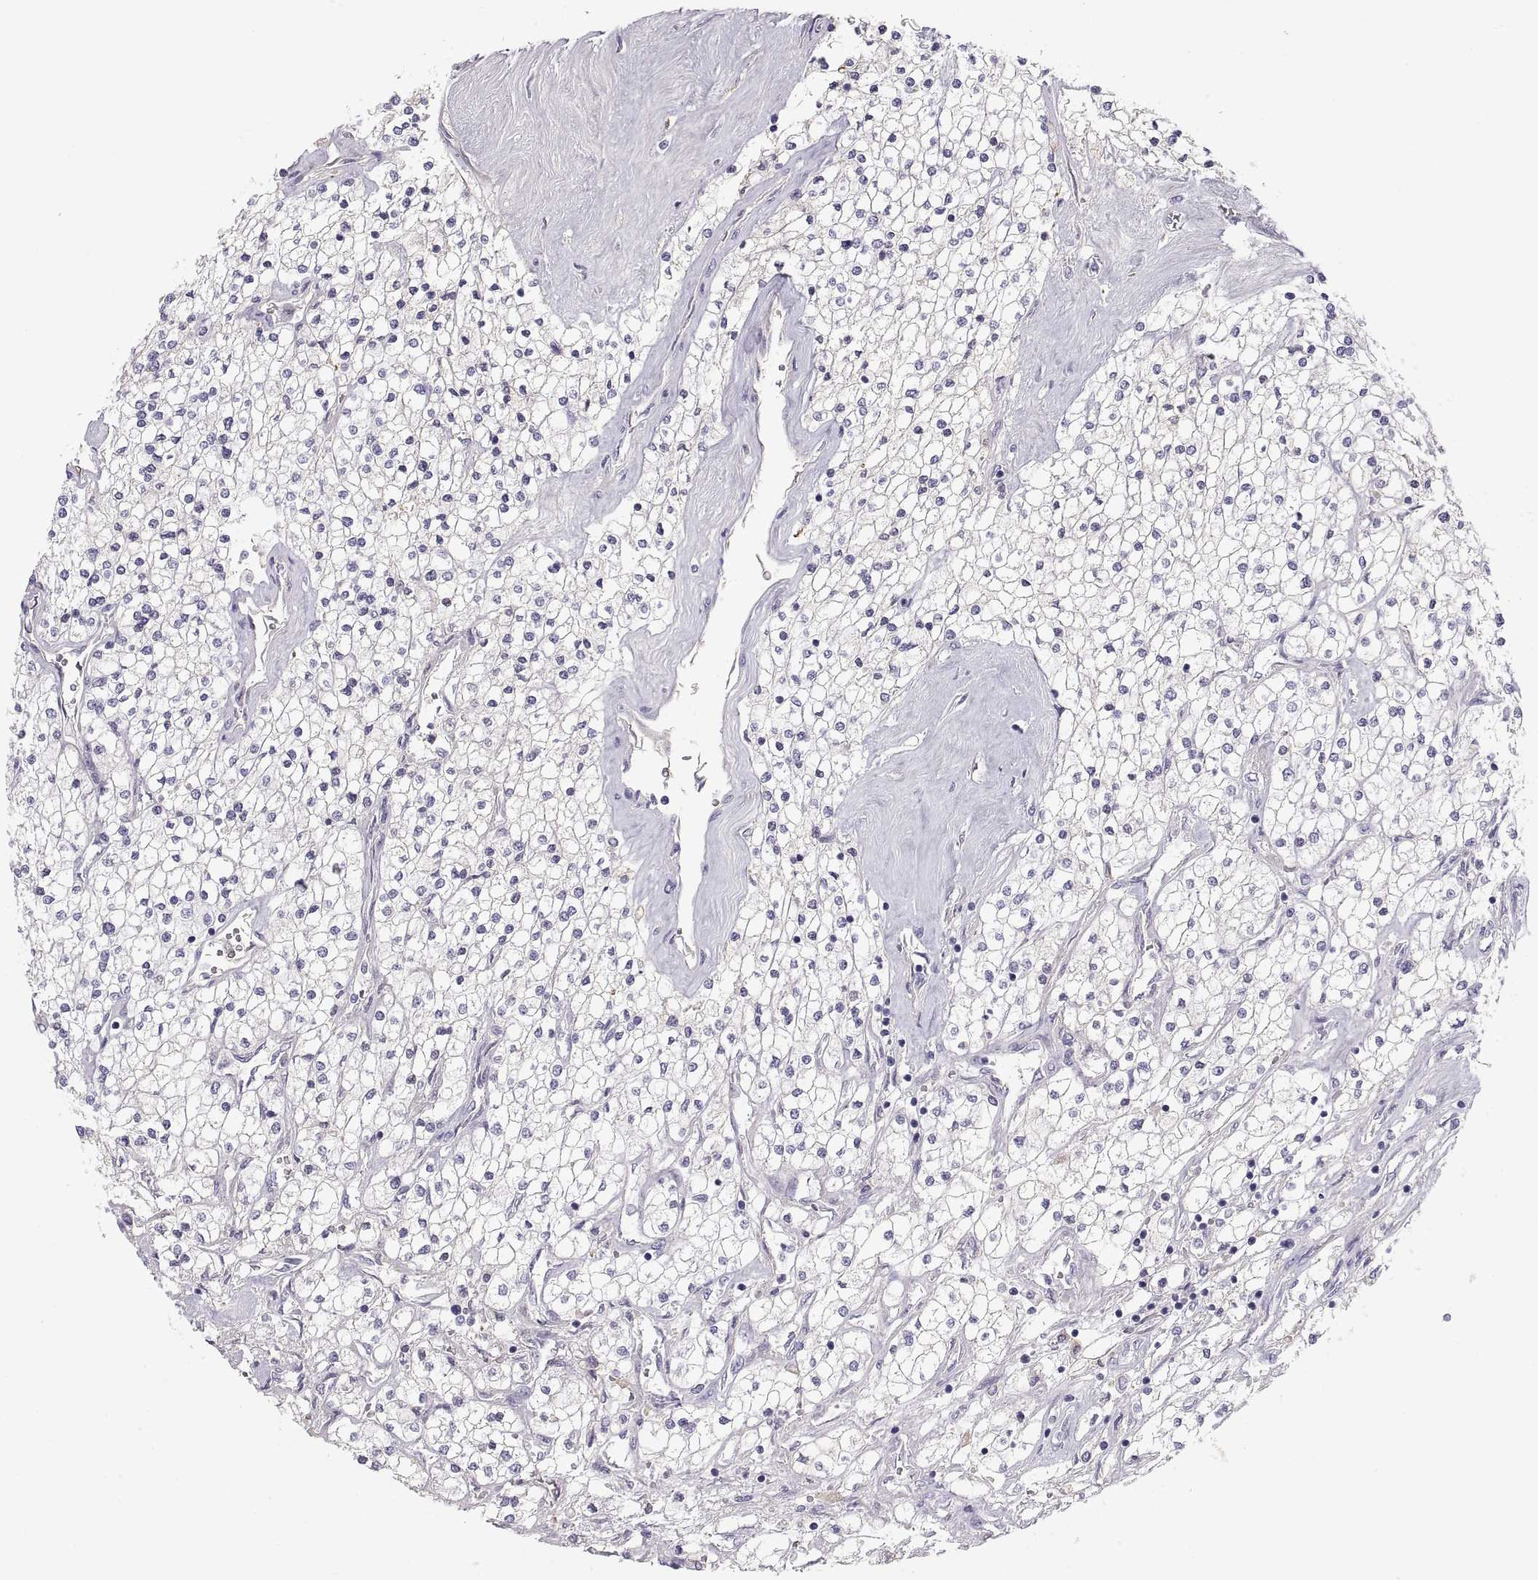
{"staining": {"intensity": "negative", "quantity": "none", "location": "none"}, "tissue": "renal cancer", "cell_type": "Tumor cells", "image_type": "cancer", "snomed": [{"axis": "morphology", "description": "Adenocarcinoma, NOS"}, {"axis": "topography", "description": "Kidney"}], "caption": "This is an immunohistochemistry (IHC) photomicrograph of renal cancer (adenocarcinoma). There is no positivity in tumor cells.", "gene": "MAGEB2", "patient": {"sex": "male", "age": 80}}